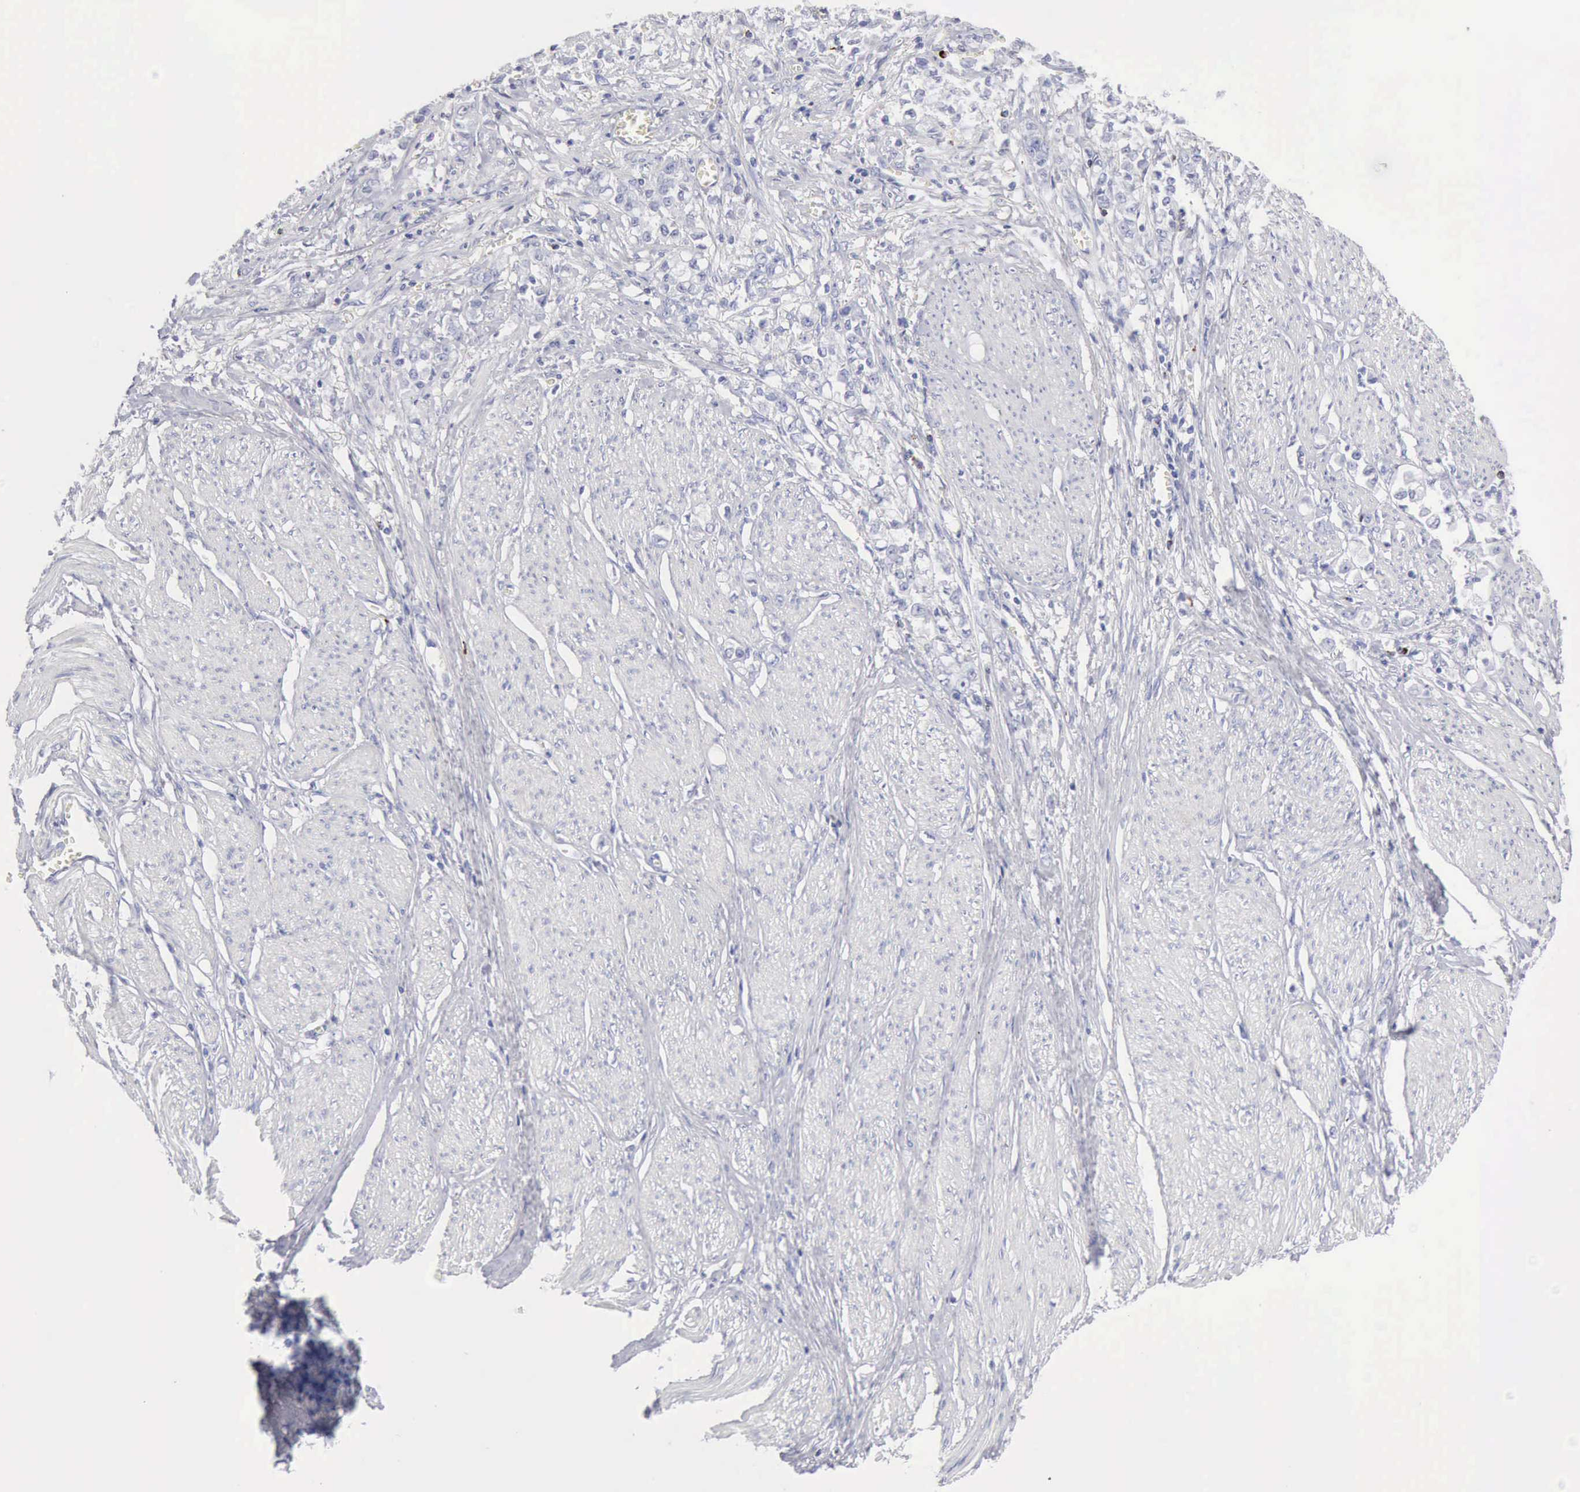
{"staining": {"intensity": "negative", "quantity": "none", "location": "none"}, "tissue": "stomach cancer", "cell_type": "Tumor cells", "image_type": "cancer", "snomed": [{"axis": "morphology", "description": "Adenocarcinoma, NOS"}, {"axis": "topography", "description": "Stomach"}], "caption": "This histopathology image is of stomach cancer stained with immunohistochemistry (IHC) to label a protein in brown with the nuclei are counter-stained blue. There is no staining in tumor cells.", "gene": "GZMB", "patient": {"sex": "male", "age": 72}}